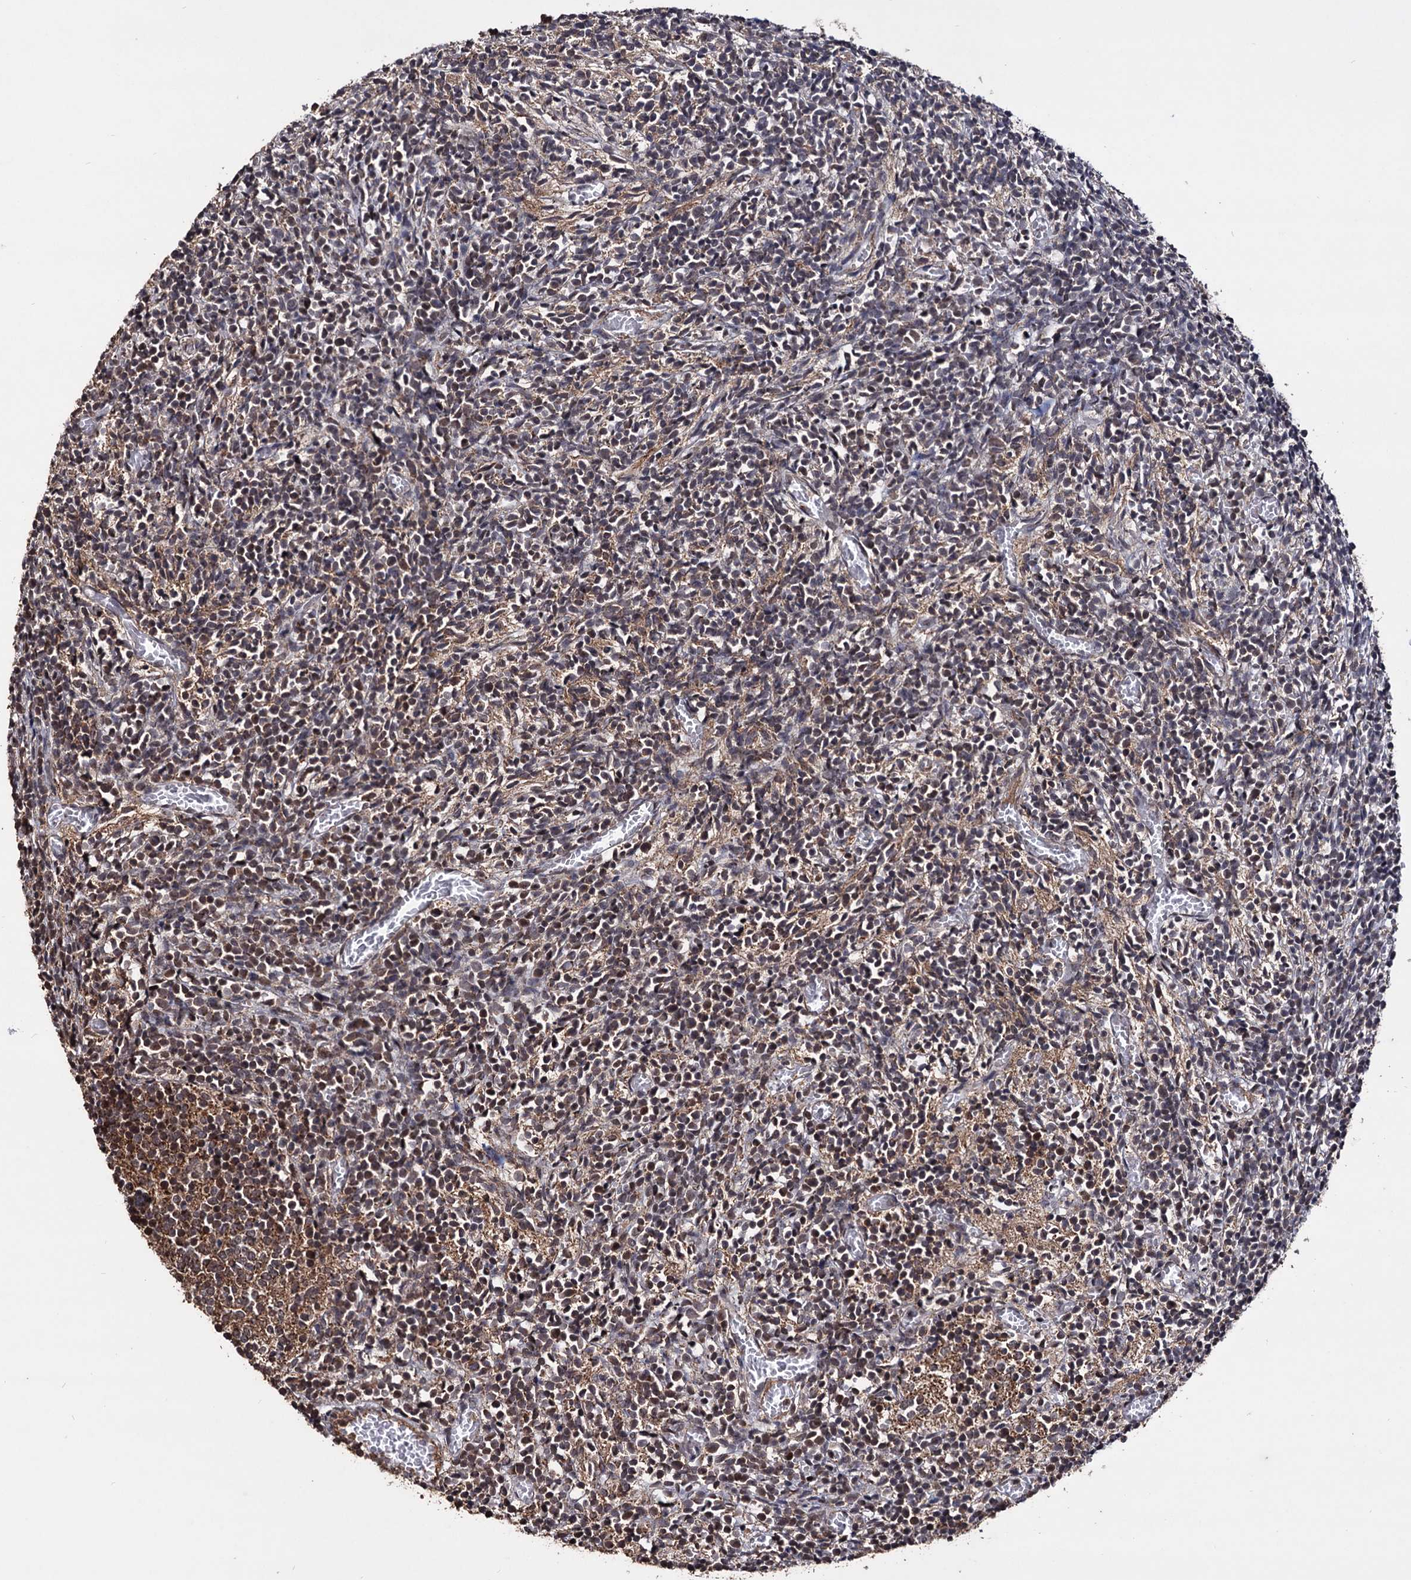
{"staining": {"intensity": "moderate", "quantity": "<25%", "location": "cytoplasmic/membranous,nuclear"}, "tissue": "glioma", "cell_type": "Tumor cells", "image_type": "cancer", "snomed": [{"axis": "morphology", "description": "Glioma, malignant, Low grade"}, {"axis": "topography", "description": "Brain"}], "caption": "Protein staining of glioma tissue exhibits moderate cytoplasmic/membranous and nuclear positivity in approximately <25% of tumor cells.", "gene": "KLF5", "patient": {"sex": "female", "age": 1}}